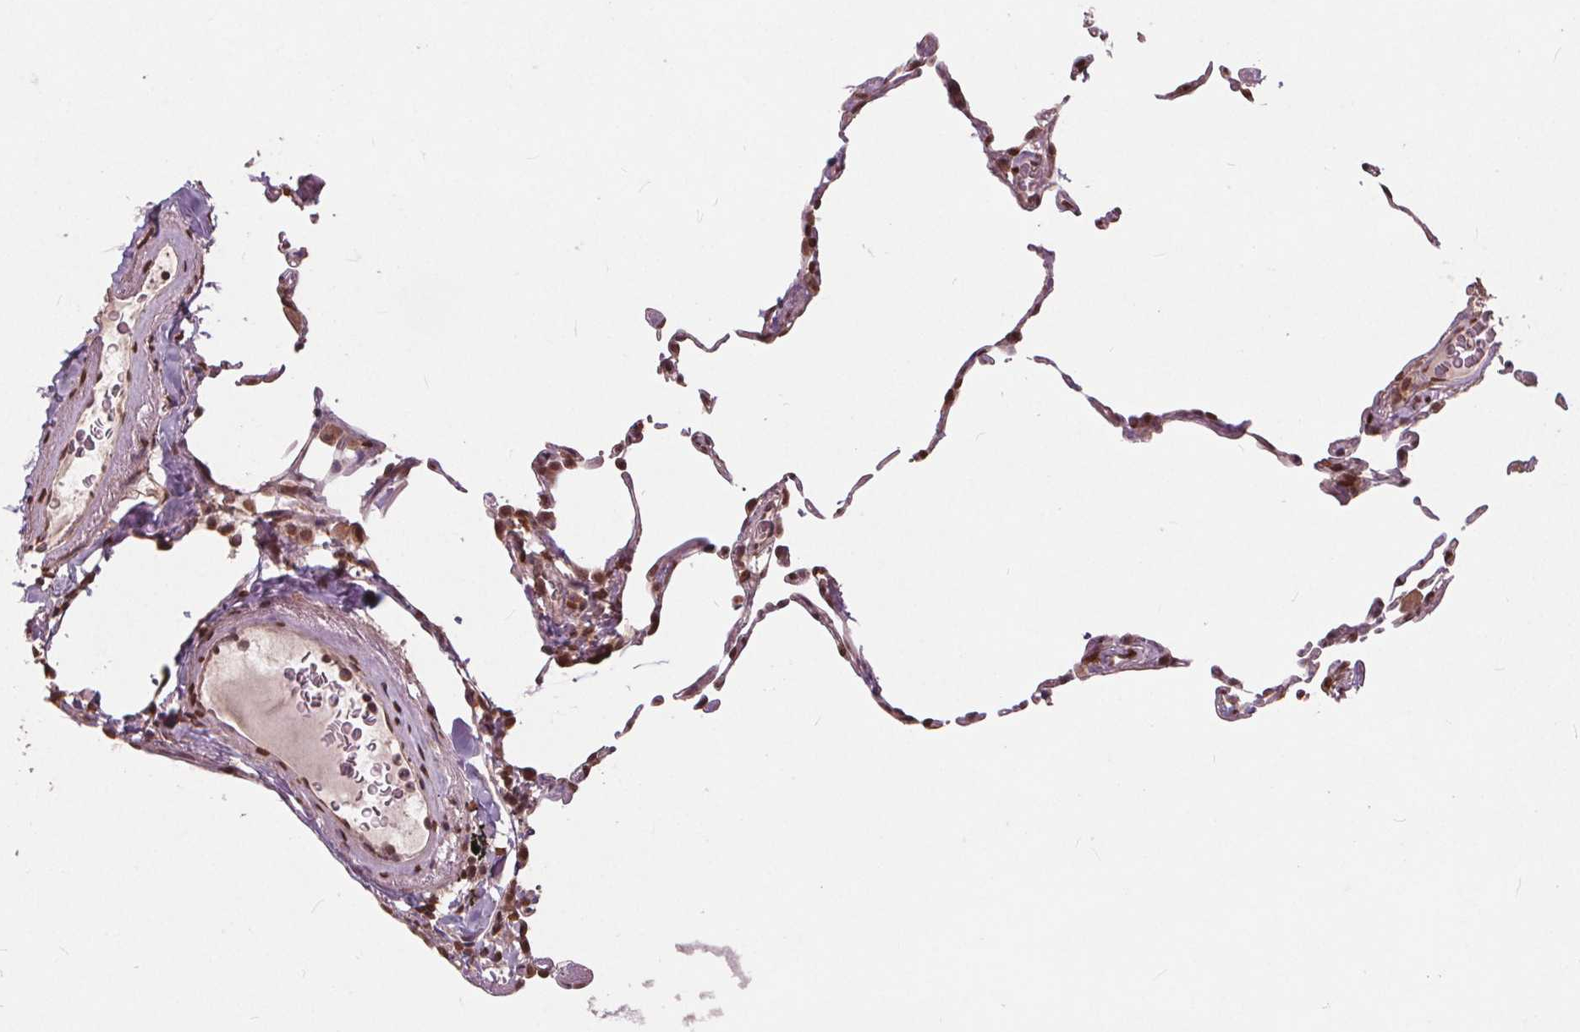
{"staining": {"intensity": "moderate", "quantity": "25%-75%", "location": "nuclear"}, "tissue": "lung", "cell_type": "Alveolar cells", "image_type": "normal", "snomed": [{"axis": "morphology", "description": "Normal tissue, NOS"}, {"axis": "topography", "description": "Lung"}], "caption": "Protein expression analysis of benign lung demonstrates moderate nuclear positivity in about 25%-75% of alveolar cells.", "gene": "HIF1AN", "patient": {"sex": "female", "age": 57}}